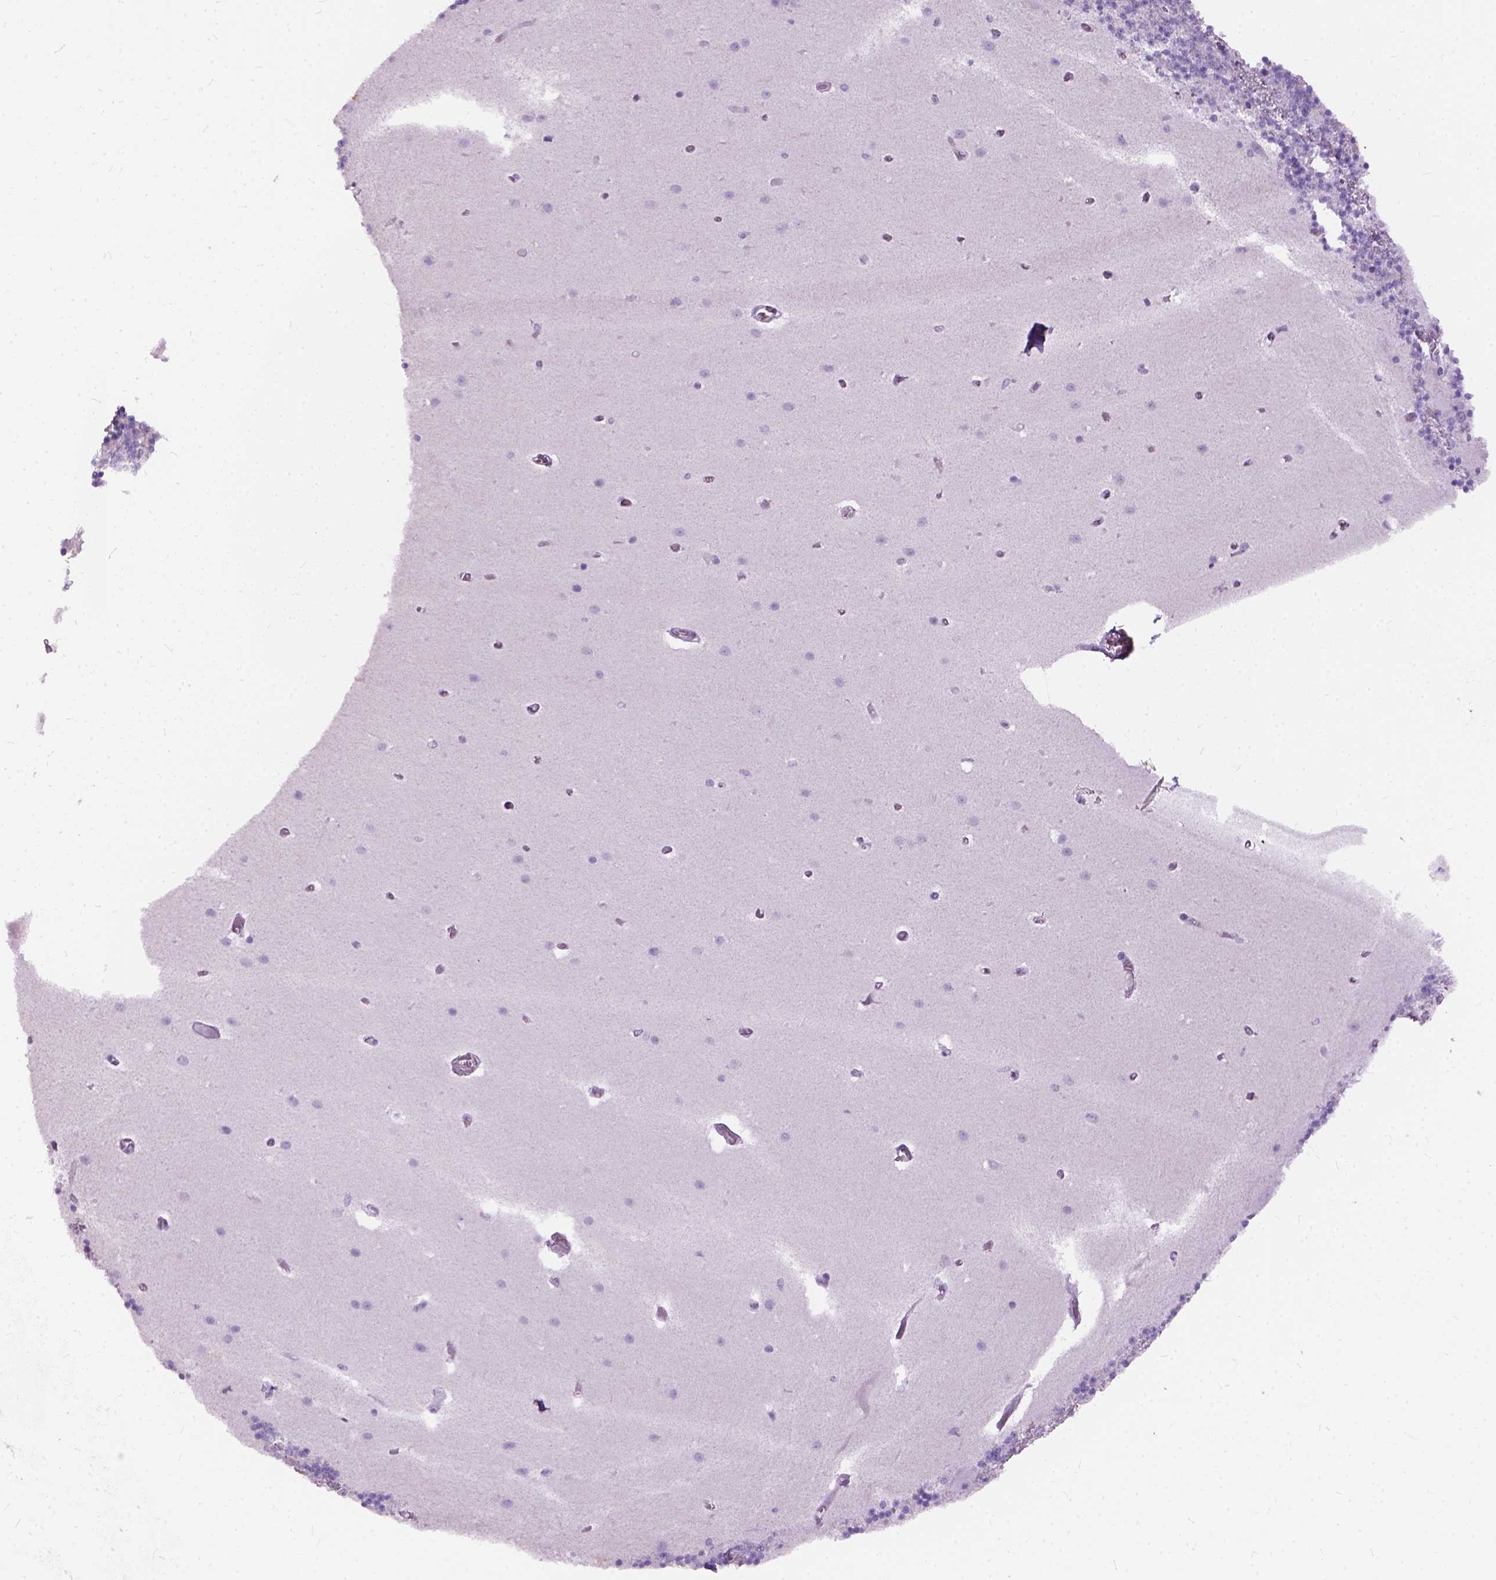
{"staining": {"intensity": "negative", "quantity": "none", "location": "none"}, "tissue": "cerebellum", "cell_type": "Cells in granular layer", "image_type": "normal", "snomed": [{"axis": "morphology", "description": "Normal tissue, NOS"}, {"axis": "topography", "description": "Cerebellum"}], "caption": "The immunohistochemistry image has no significant expression in cells in granular layer of cerebellum. (Brightfield microscopy of DAB (3,3'-diaminobenzidine) IHC at high magnification).", "gene": "AXDND1", "patient": {"sex": "male", "age": 70}}